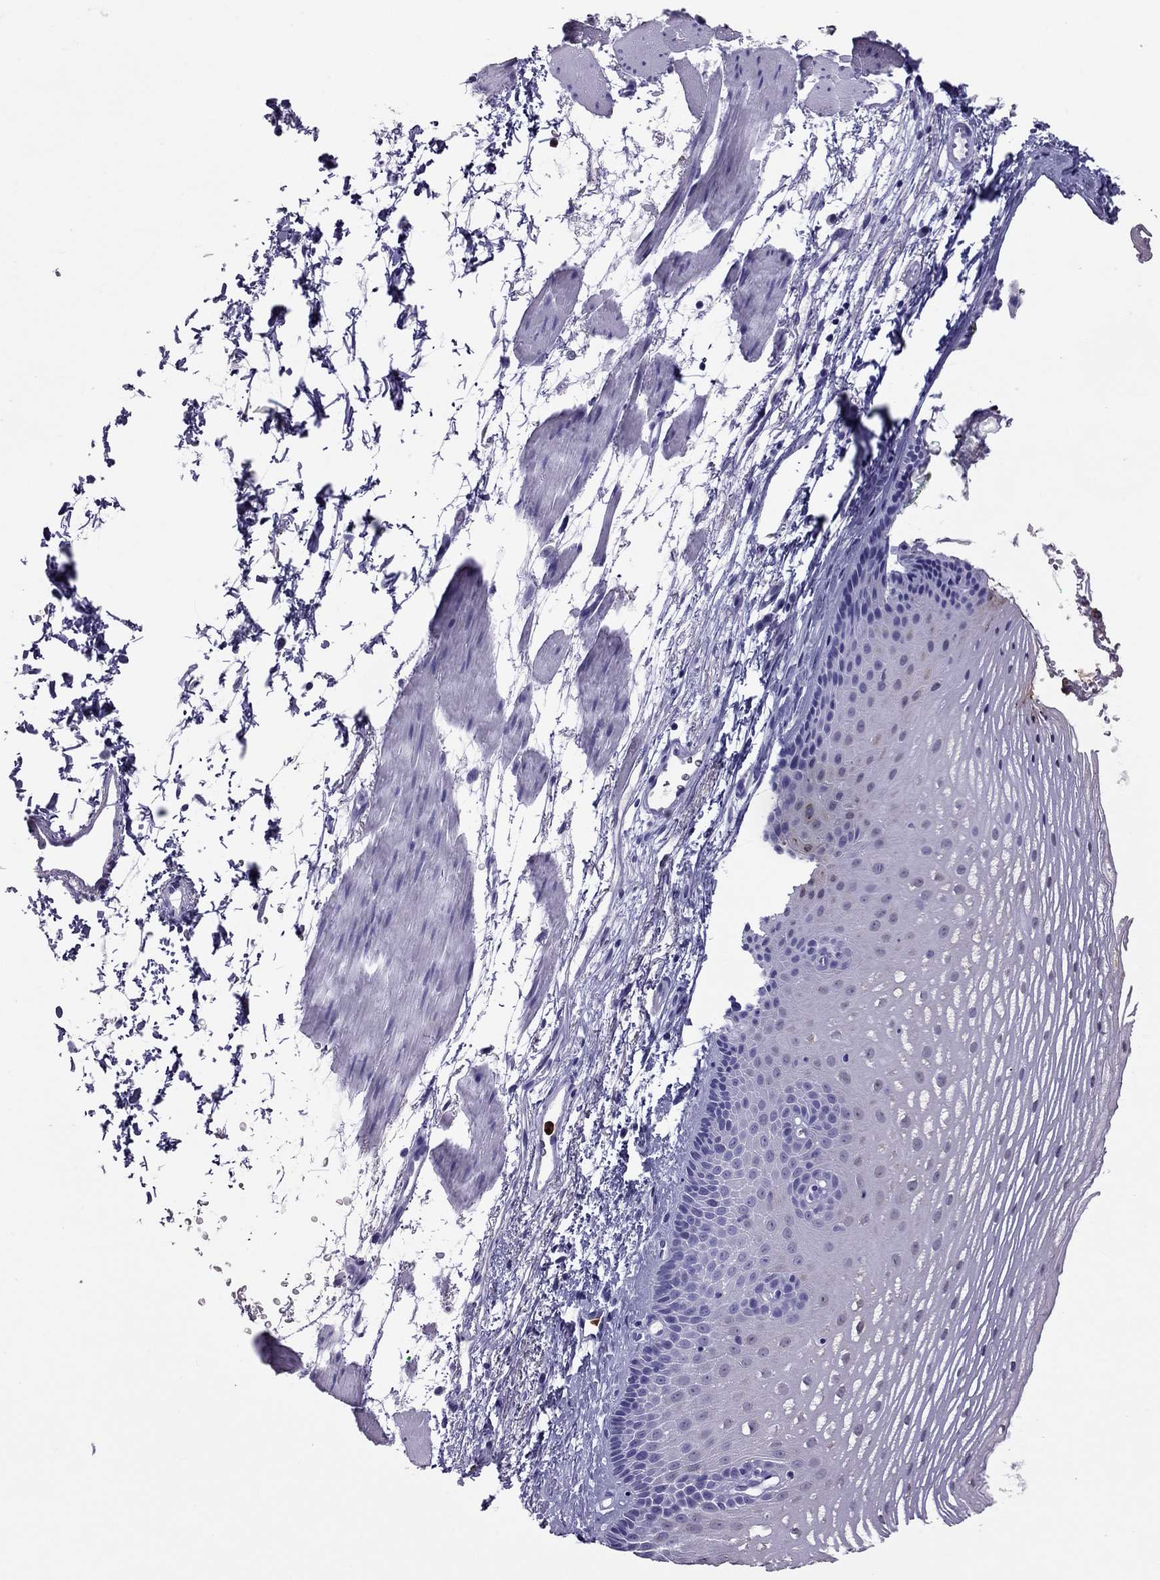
{"staining": {"intensity": "negative", "quantity": "none", "location": "none"}, "tissue": "esophagus", "cell_type": "Squamous epithelial cells", "image_type": "normal", "snomed": [{"axis": "morphology", "description": "Normal tissue, NOS"}, {"axis": "topography", "description": "Esophagus"}], "caption": "Immunohistochemistry (IHC) histopathology image of benign esophagus: esophagus stained with DAB demonstrates no significant protein staining in squamous epithelial cells. (Stains: DAB (3,3'-diaminobenzidine) immunohistochemistry (IHC) with hematoxylin counter stain, Microscopy: brightfield microscopy at high magnification).", "gene": "SLAMF1", "patient": {"sex": "male", "age": 76}}